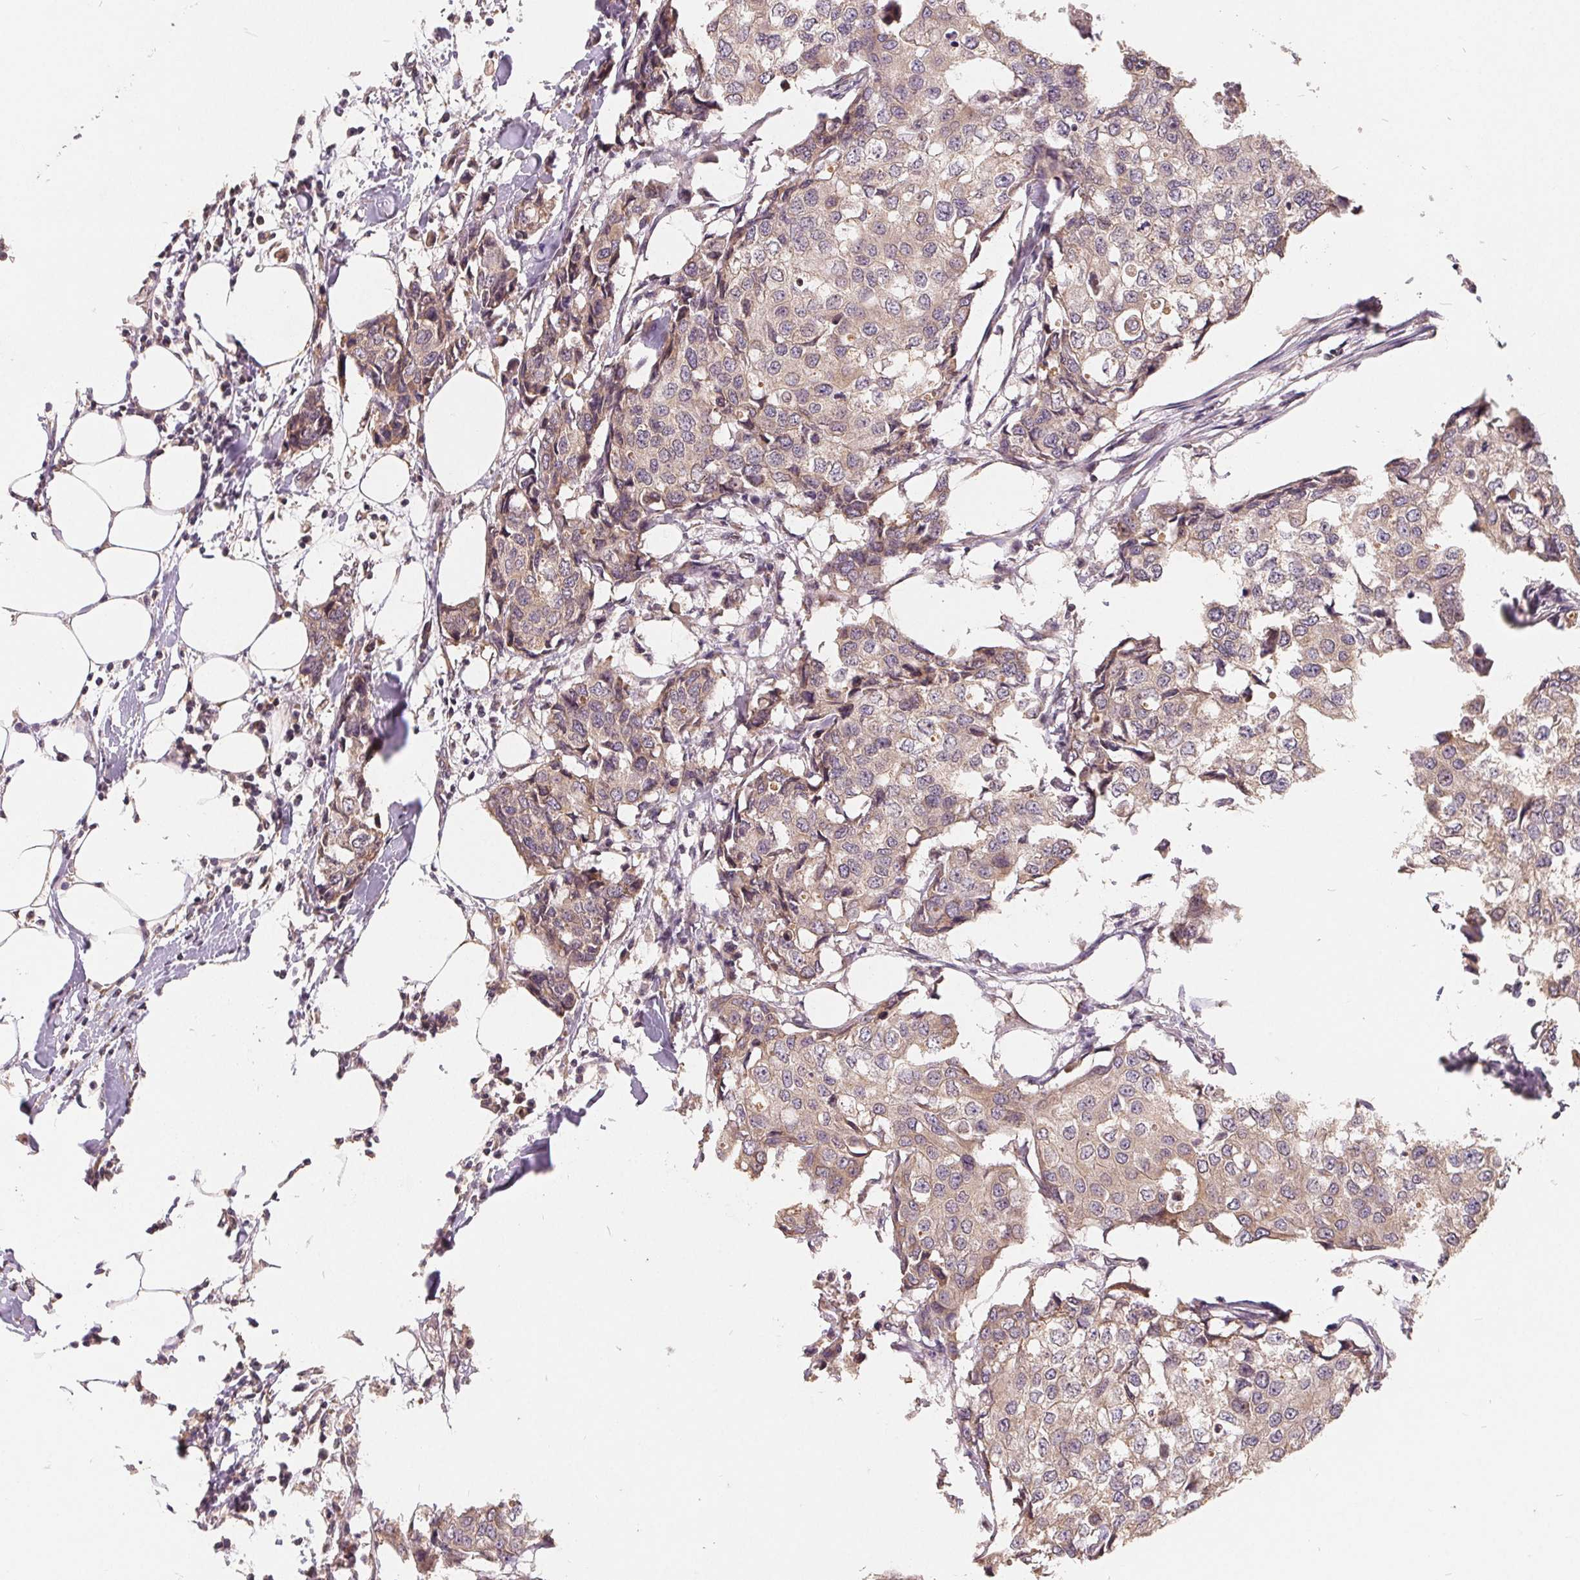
{"staining": {"intensity": "weak", "quantity": ">75%", "location": "cytoplasmic/membranous"}, "tissue": "breast cancer", "cell_type": "Tumor cells", "image_type": "cancer", "snomed": [{"axis": "morphology", "description": "Duct carcinoma"}, {"axis": "topography", "description": "Breast"}], "caption": "Breast intraductal carcinoma tissue reveals weak cytoplasmic/membranous expression in about >75% of tumor cells, visualized by immunohistochemistry.", "gene": "CDIPT", "patient": {"sex": "female", "age": 27}}